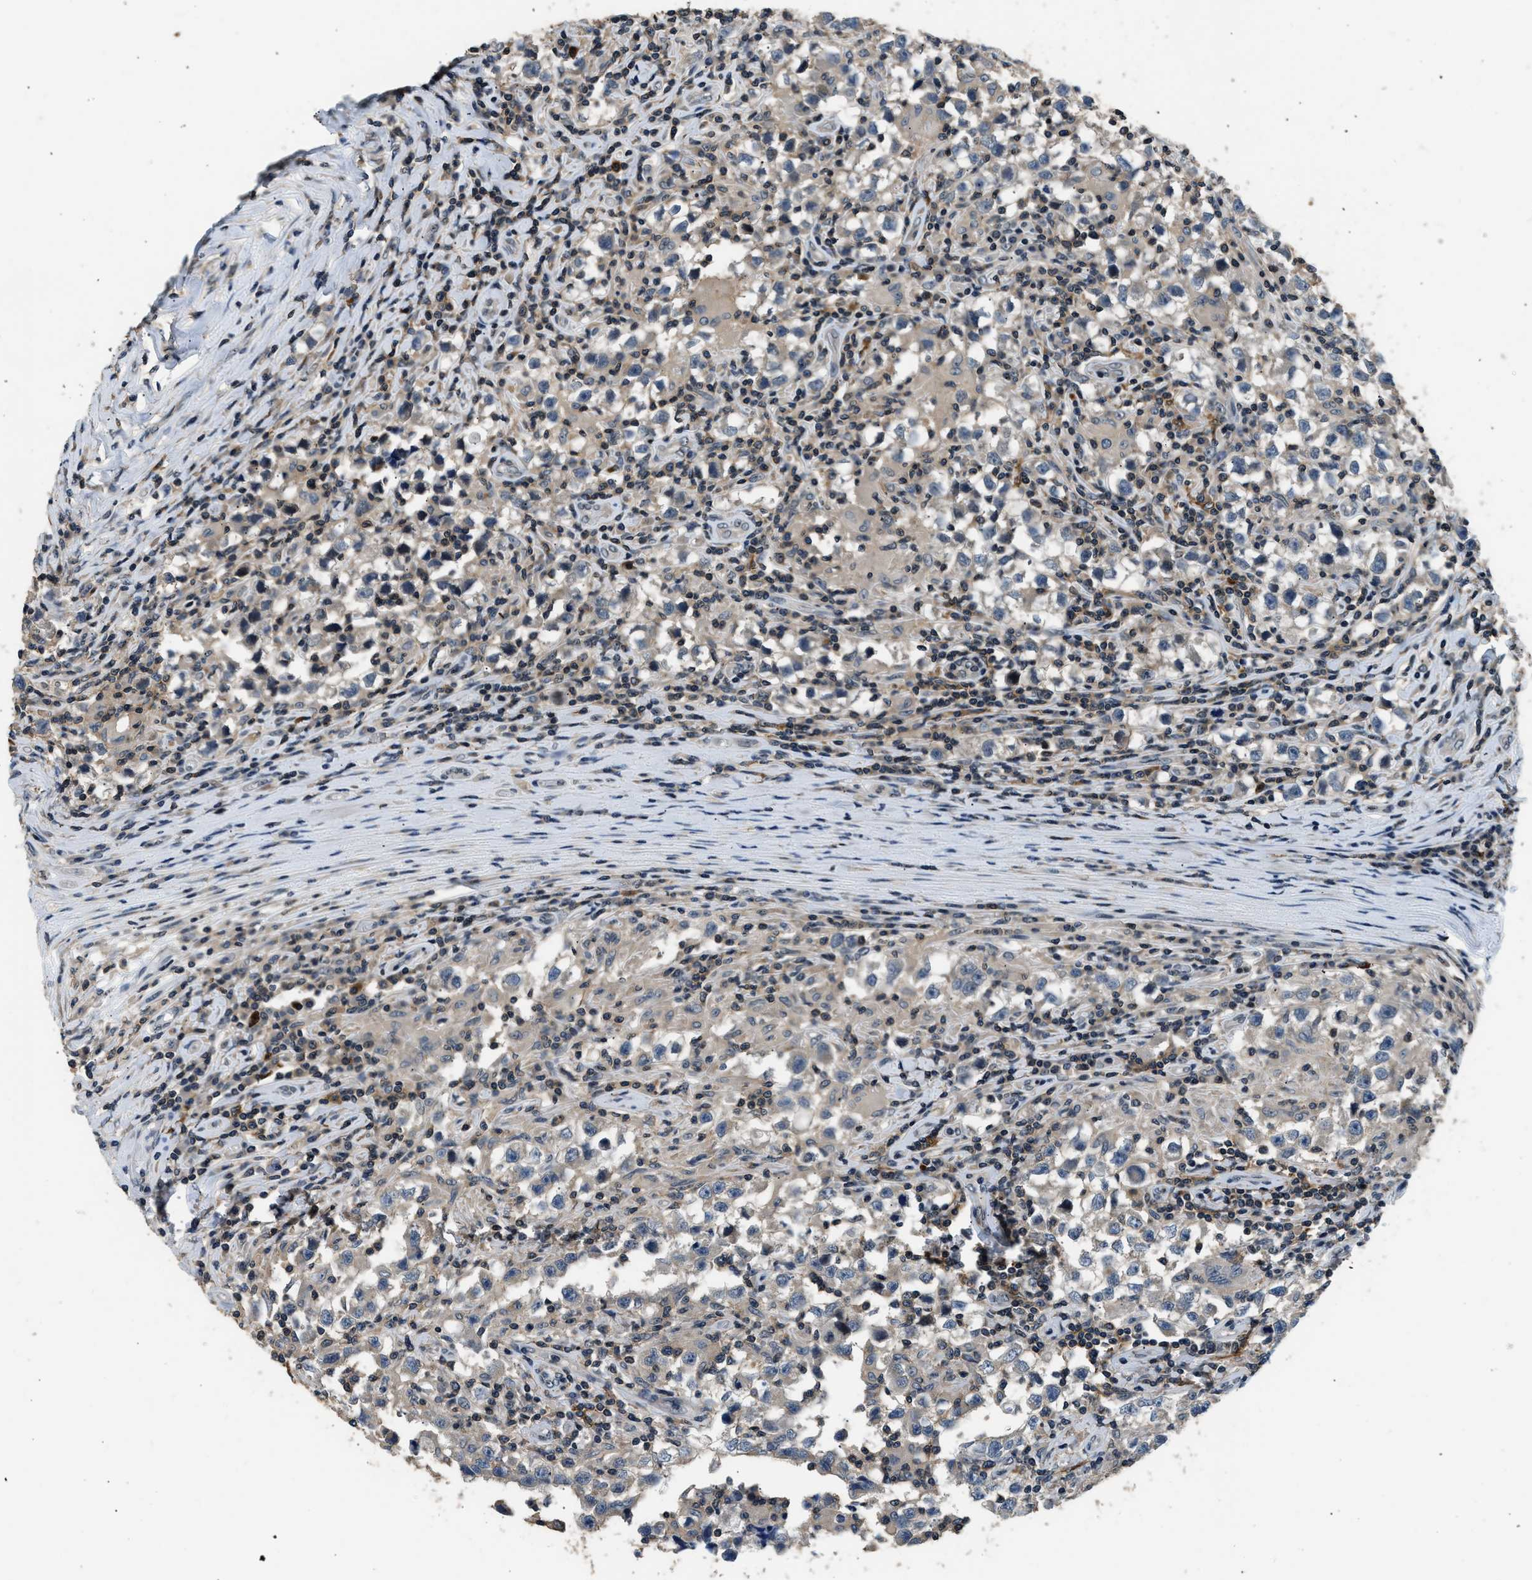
{"staining": {"intensity": "weak", "quantity": "25%-75%", "location": "cytoplasmic/membranous"}, "tissue": "testis cancer", "cell_type": "Tumor cells", "image_type": "cancer", "snomed": [{"axis": "morphology", "description": "Carcinoma, Embryonal, NOS"}, {"axis": "topography", "description": "Testis"}], "caption": "Testis cancer tissue reveals weak cytoplasmic/membranous expression in about 25%-75% of tumor cells, visualized by immunohistochemistry.", "gene": "MTMR1", "patient": {"sex": "male", "age": 21}}